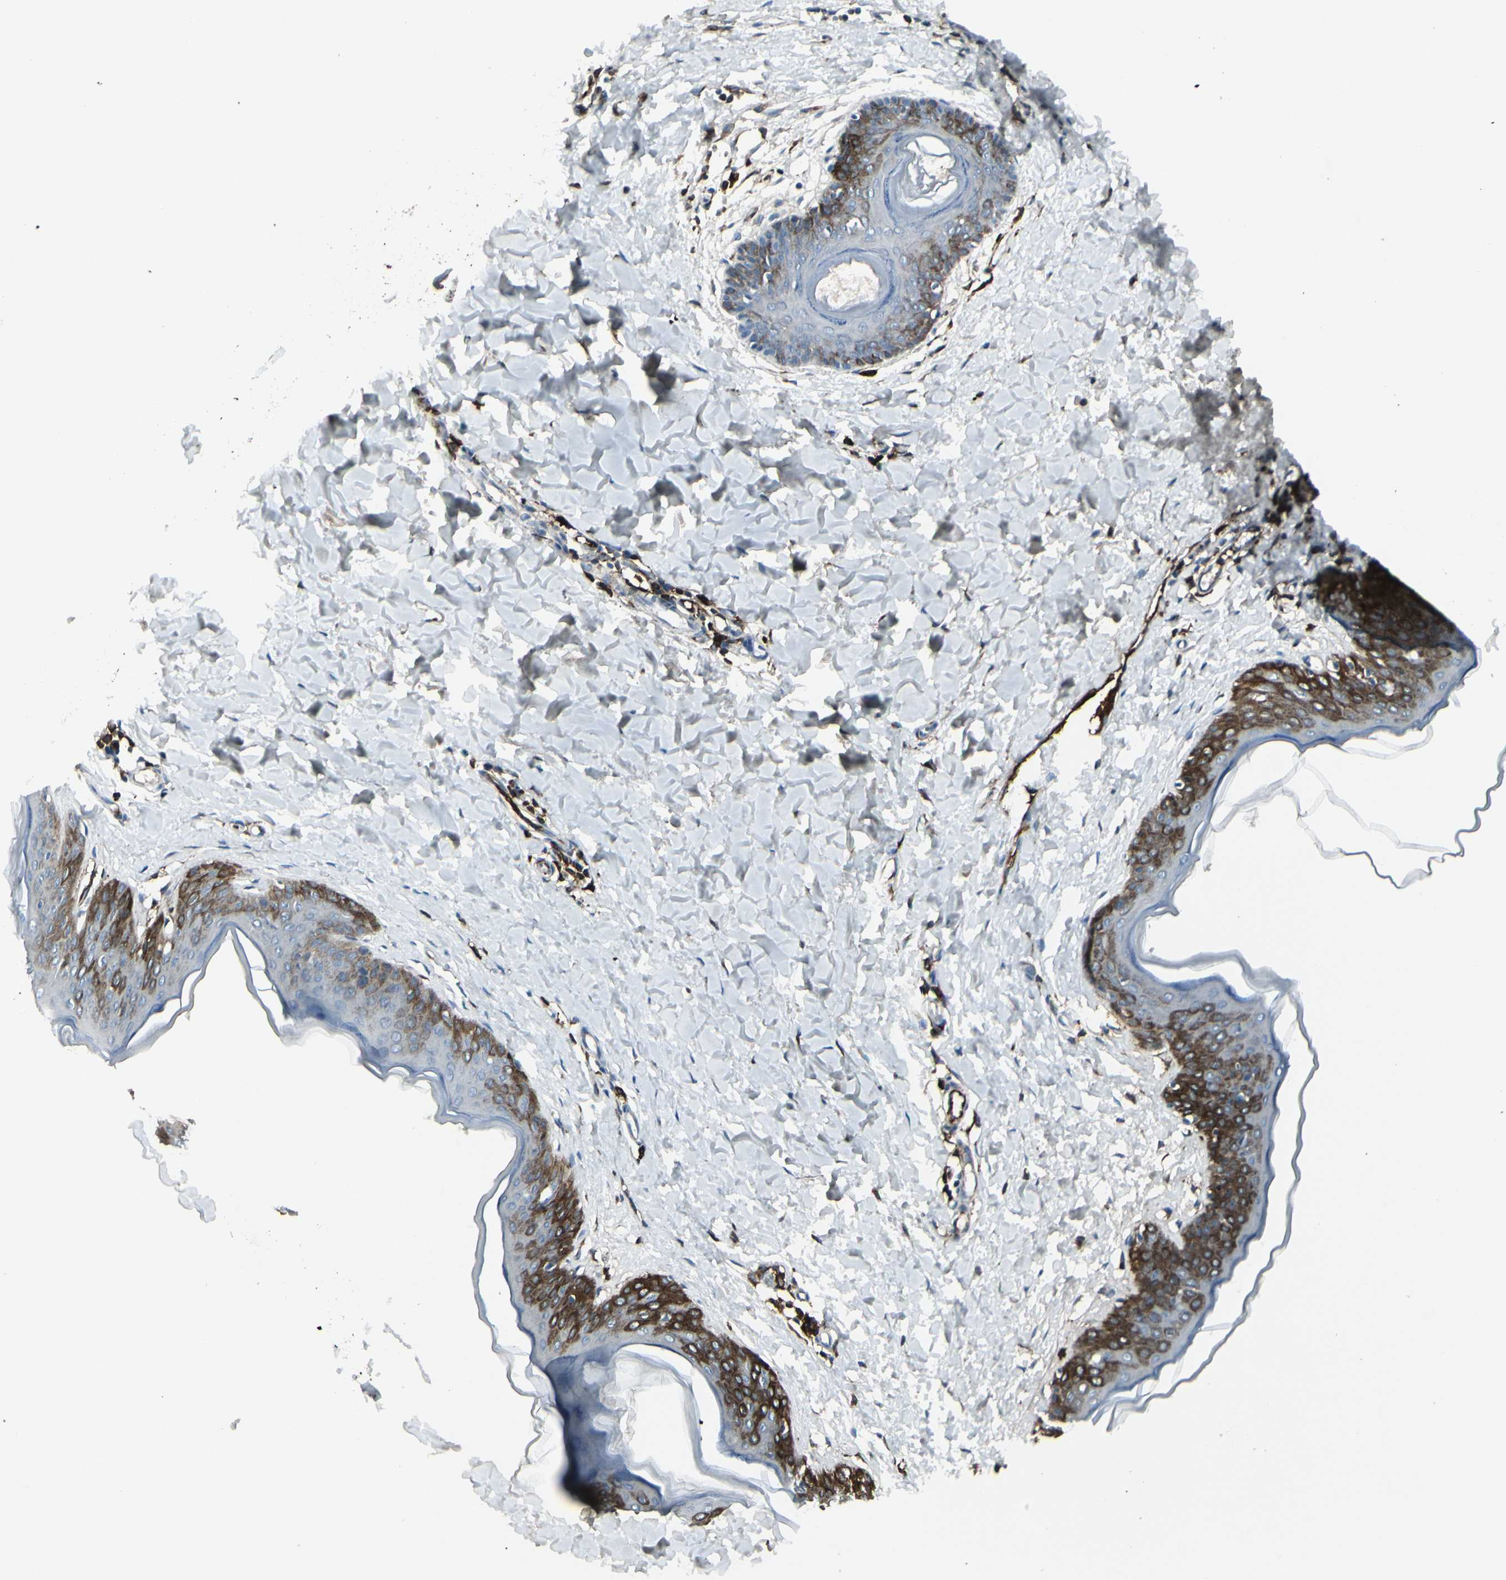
{"staining": {"intensity": "strong", "quantity": "25%-75%", "location": "cytoplasmic/membranous"}, "tissue": "skin", "cell_type": "Fibroblasts", "image_type": "normal", "snomed": [{"axis": "morphology", "description": "Normal tissue, NOS"}, {"axis": "topography", "description": "Skin"}], "caption": "Immunohistochemistry (IHC) image of unremarkable skin stained for a protein (brown), which demonstrates high levels of strong cytoplasmic/membranous positivity in about 25%-75% of fibroblasts.", "gene": "IGHG1", "patient": {"sex": "female", "age": 17}}